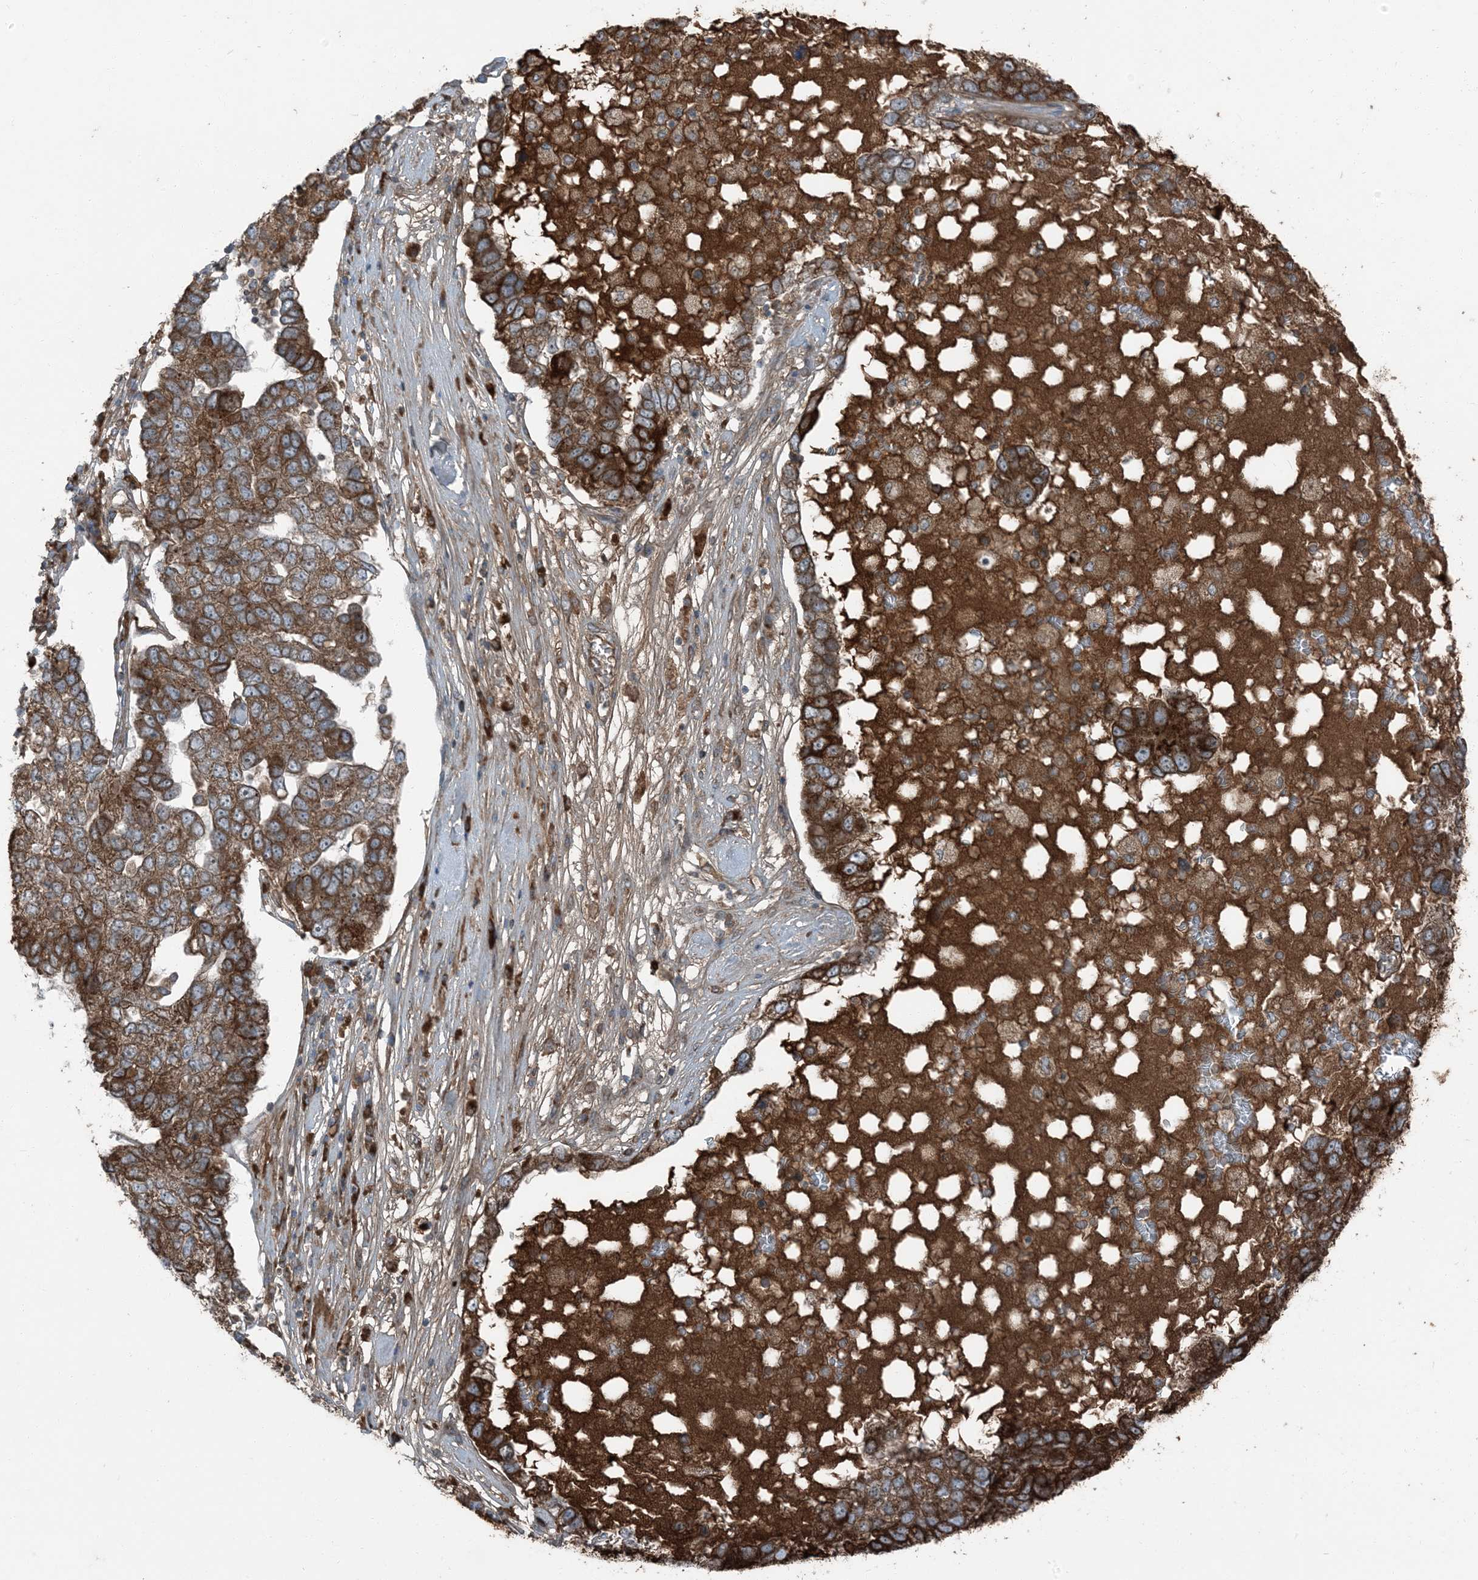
{"staining": {"intensity": "strong", "quantity": ">75%", "location": "cytoplasmic/membranous"}, "tissue": "pancreatic cancer", "cell_type": "Tumor cells", "image_type": "cancer", "snomed": [{"axis": "morphology", "description": "Adenocarcinoma, NOS"}, {"axis": "topography", "description": "Pancreas"}], "caption": "Protein staining of adenocarcinoma (pancreatic) tissue exhibits strong cytoplasmic/membranous expression in approximately >75% of tumor cells. (DAB (3,3'-diaminobenzidine) = brown stain, brightfield microscopy at high magnification).", "gene": "RAB3GAP1", "patient": {"sex": "female", "age": 61}}